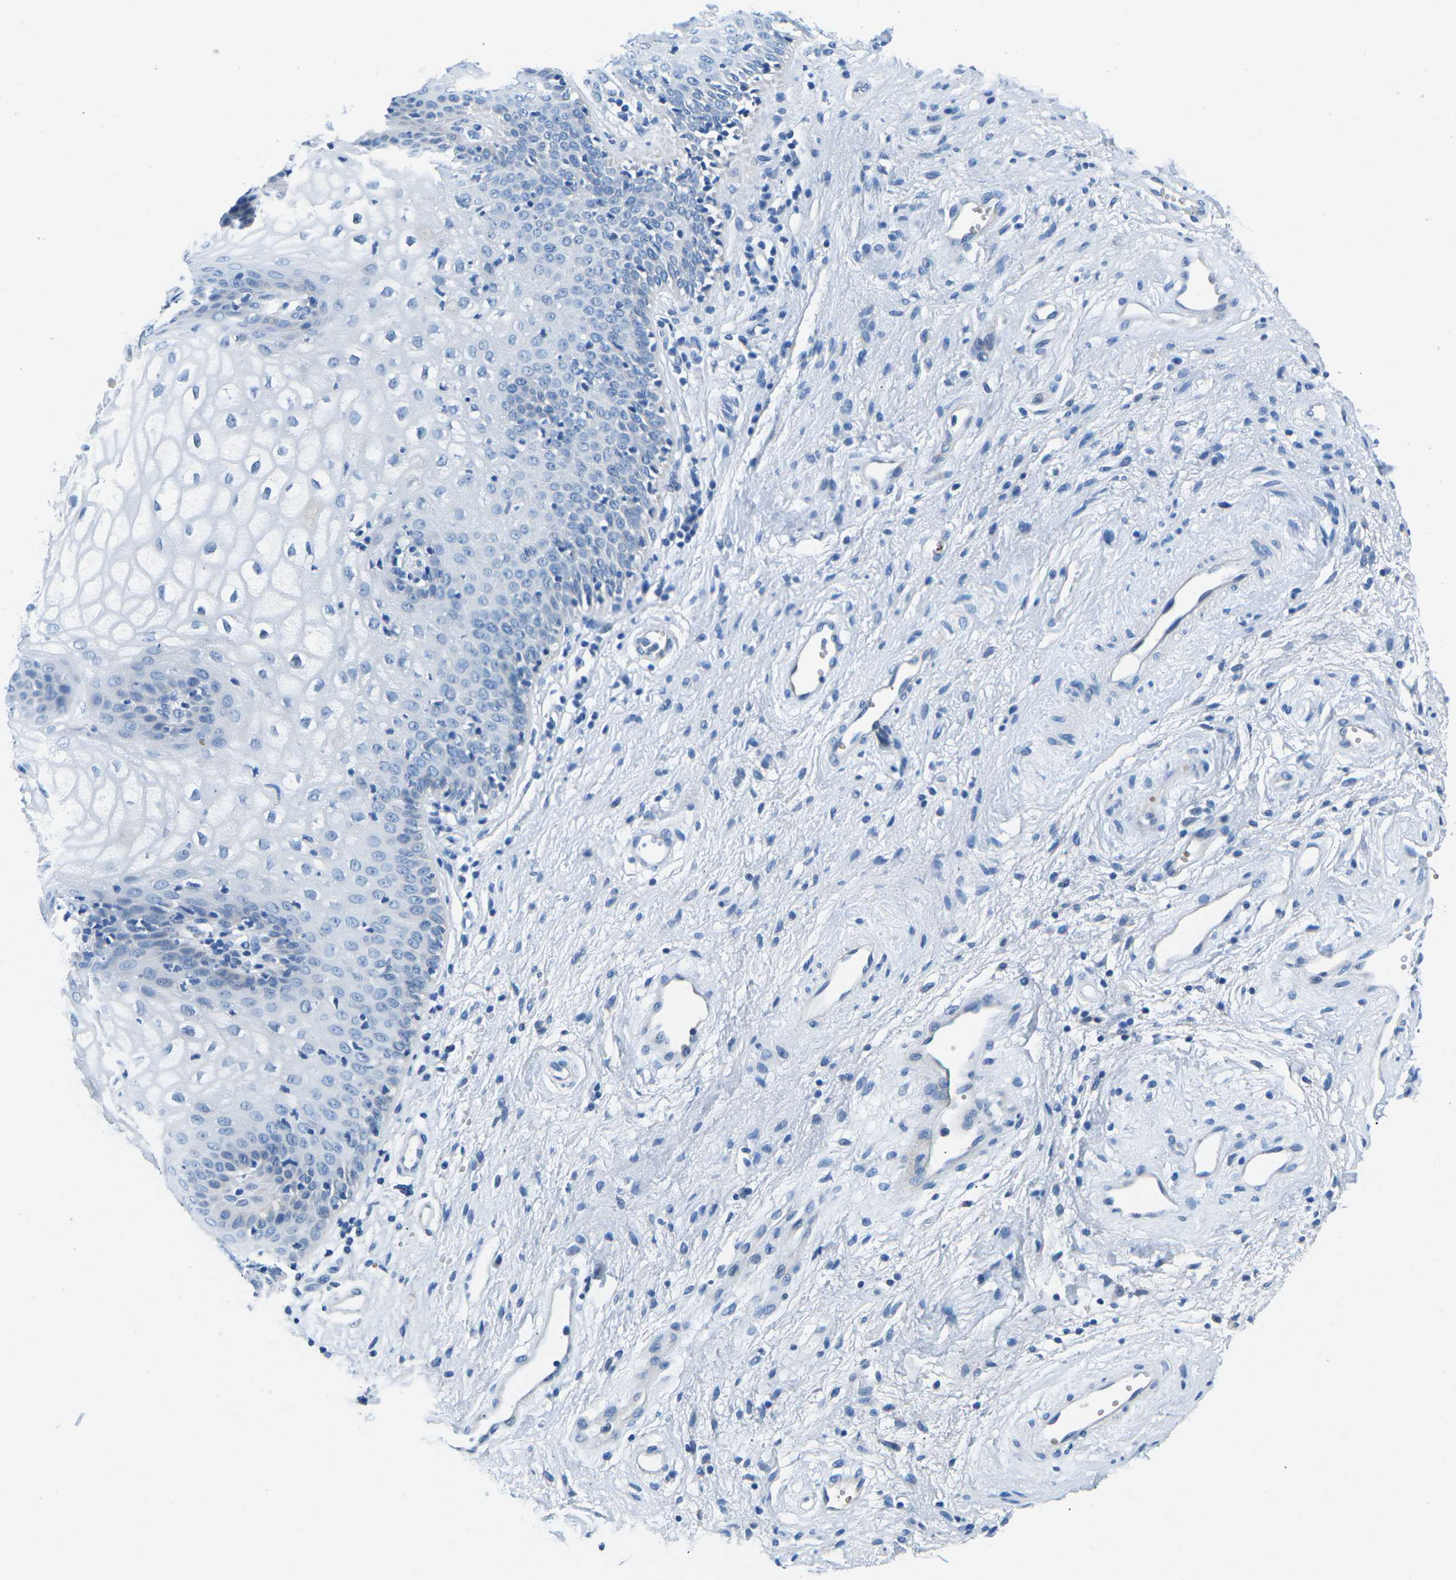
{"staining": {"intensity": "negative", "quantity": "none", "location": "none"}, "tissue": "vagina", "cell_type": "Squamous epithelial cells", "image_type": "normal", "snomed": [{"axis": "morphology", "description": "Normal tissue, NOS"}, {"axis": "topography", "description": "Vagina"}], "caption": "Immunohistochemistry (IHC) image of normal human vagina stained for a protein (brown), which shows no positivity in squamous epithelial cells. Nuclei are stained in blue.", "gene": "TM6SF1", "patient": {"sex": "female", "age": 34}}